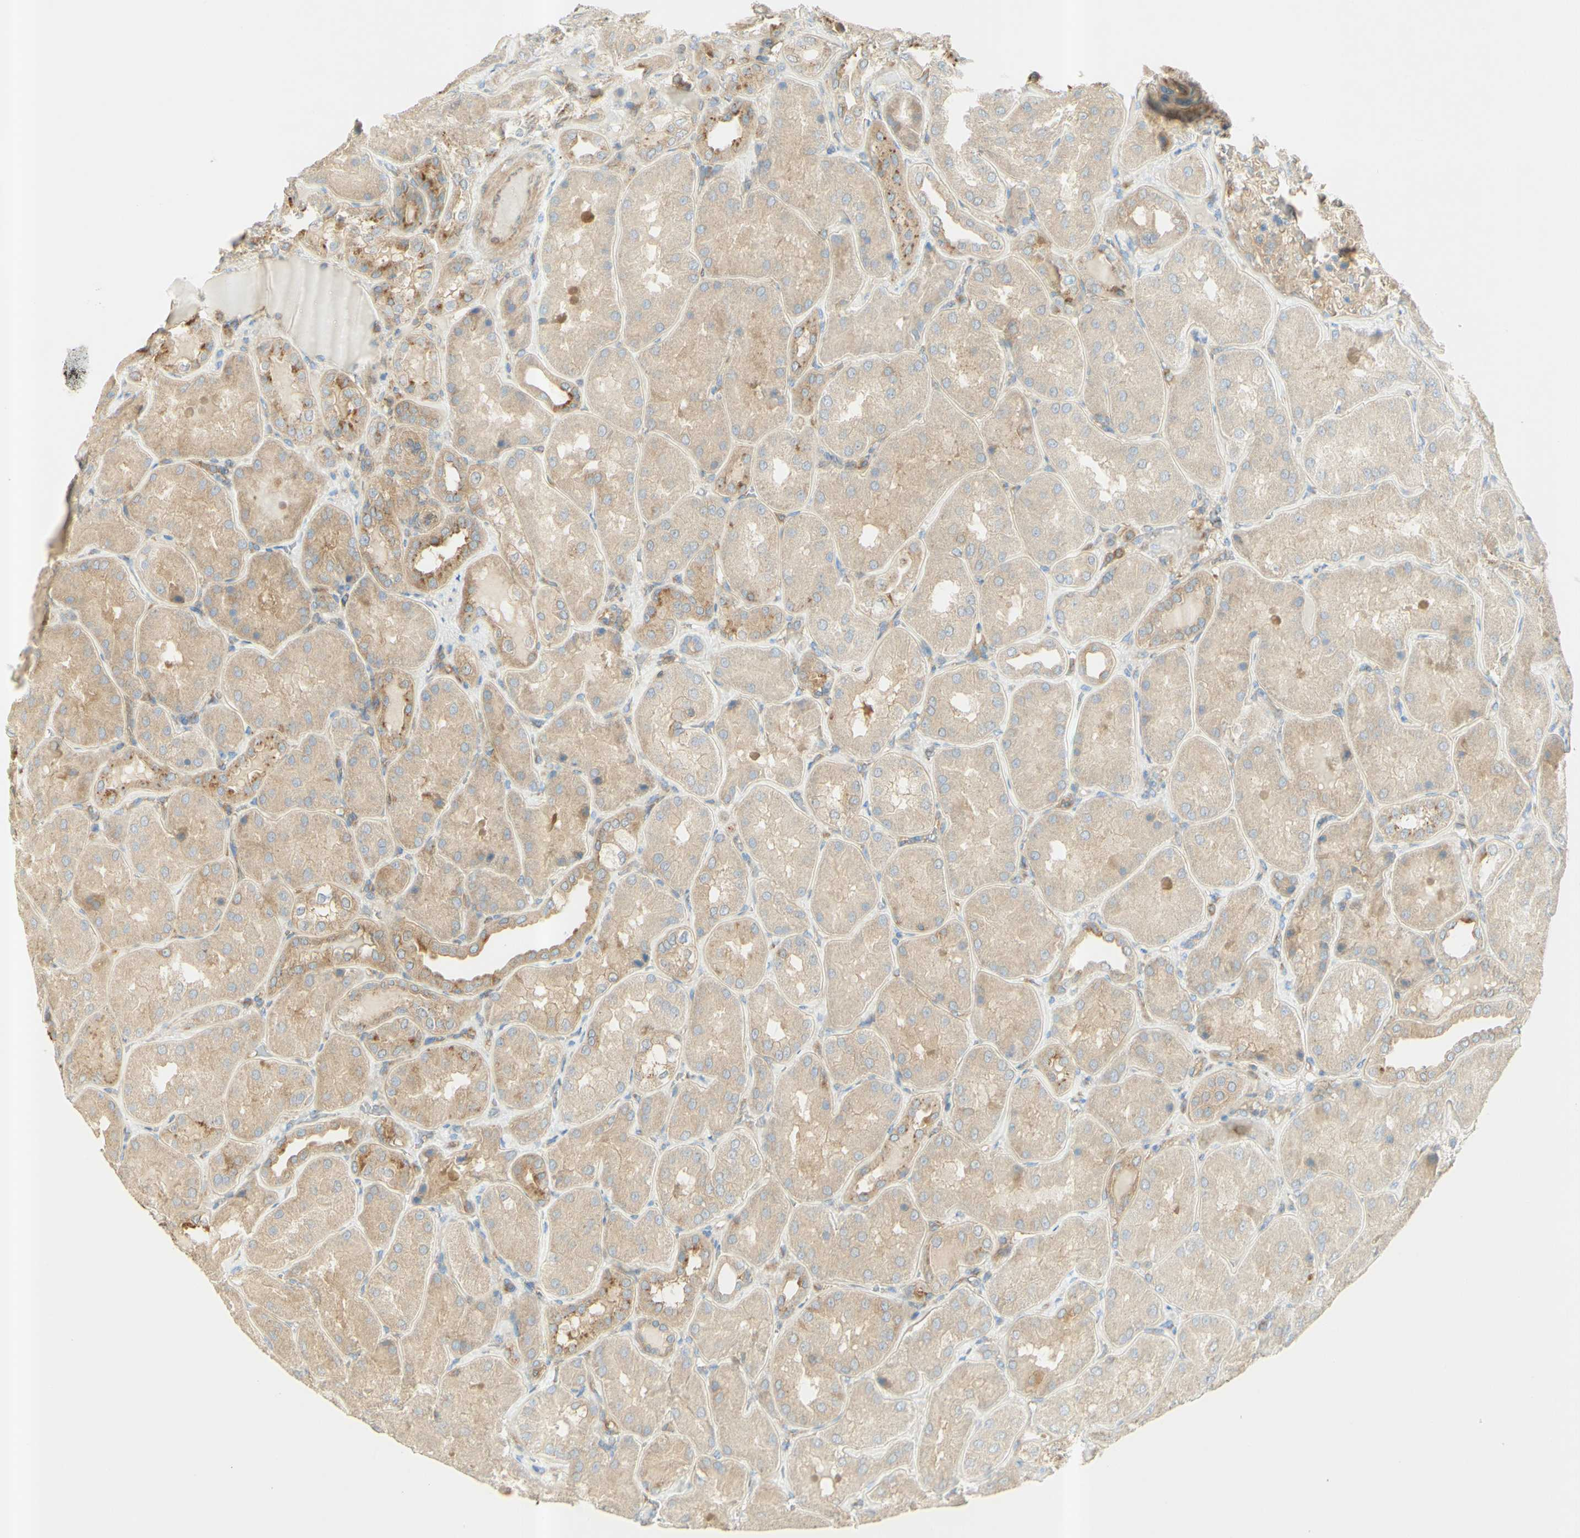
{"staining": {"intensity": "moderate", "quantity": ">75%", "location": "cytoplasmic/membranous"}, "tissue": "kidney", "cell_type": "Cells in glomeruli", "image_type": "normal", "snomed": [{"axis": "morphology", "description": "Normal tissue, NOS"}, {"axis": "topography", "description": "Kidney"}], "caption": "IHC micrograph of unremarkable human kidney stained for a protein (brown), which demonstrates medium levels of moderate cytoplasmic/membranous expression in approximately >75% of cells in glomeruli.", "gene": "IKBKG", "patient": {"sex": "female", "age": 56}}